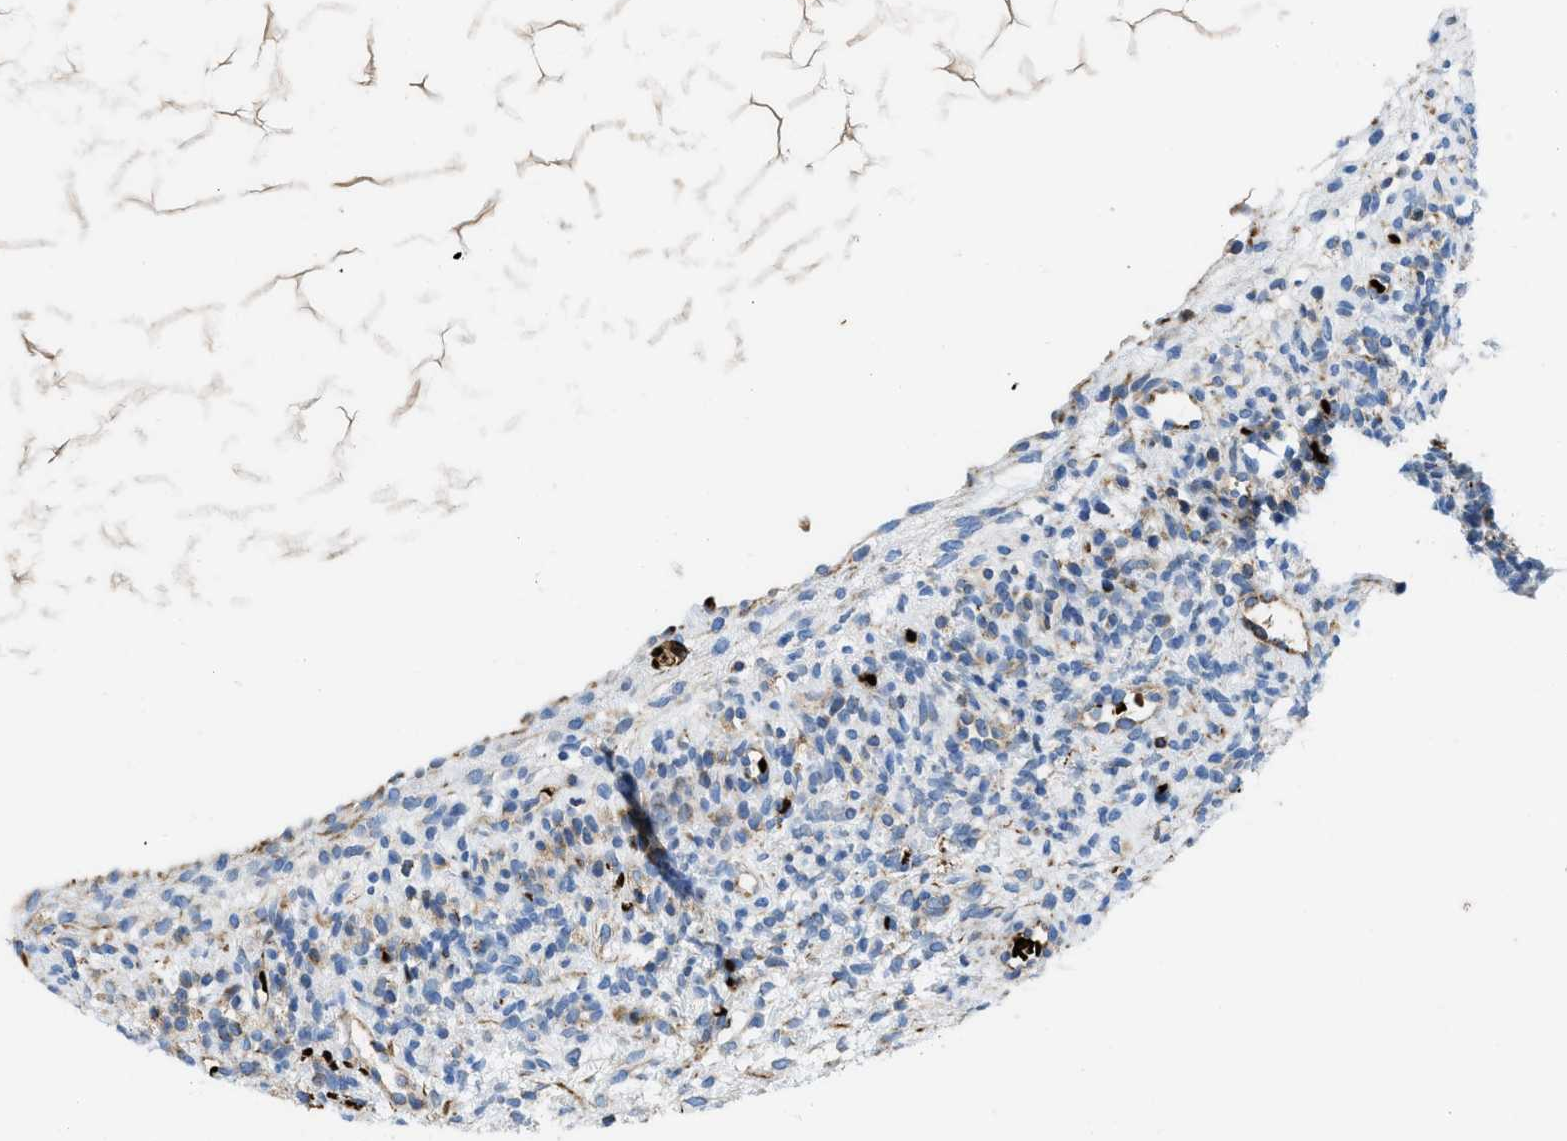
{"staining": {"intensity": "moderate", "quantity": "<25%", "location": "cytoplasmic/membranous"}, "tissue": "ovary", "cell_type": "Follicle cells", "image_type": "normal", "snomed": [{"axis": "morphology", "description": "Normal tissue, NOS"}, {"axis": "morphology", "description": "Cyst, NOS"}, {"axis": "topography", "description": "Ovary"}], "caption": "Unremarkable ovary displays moderate cytoplasmic/membranous staining in approximately <25% of follicle cells (DAB (3,3'-diaminobenzidine) IHC, brown staining for protein, blue staining for nuclei)..", "gene": "ZNF831", "patient": {"sex": "female", "age": 18}}